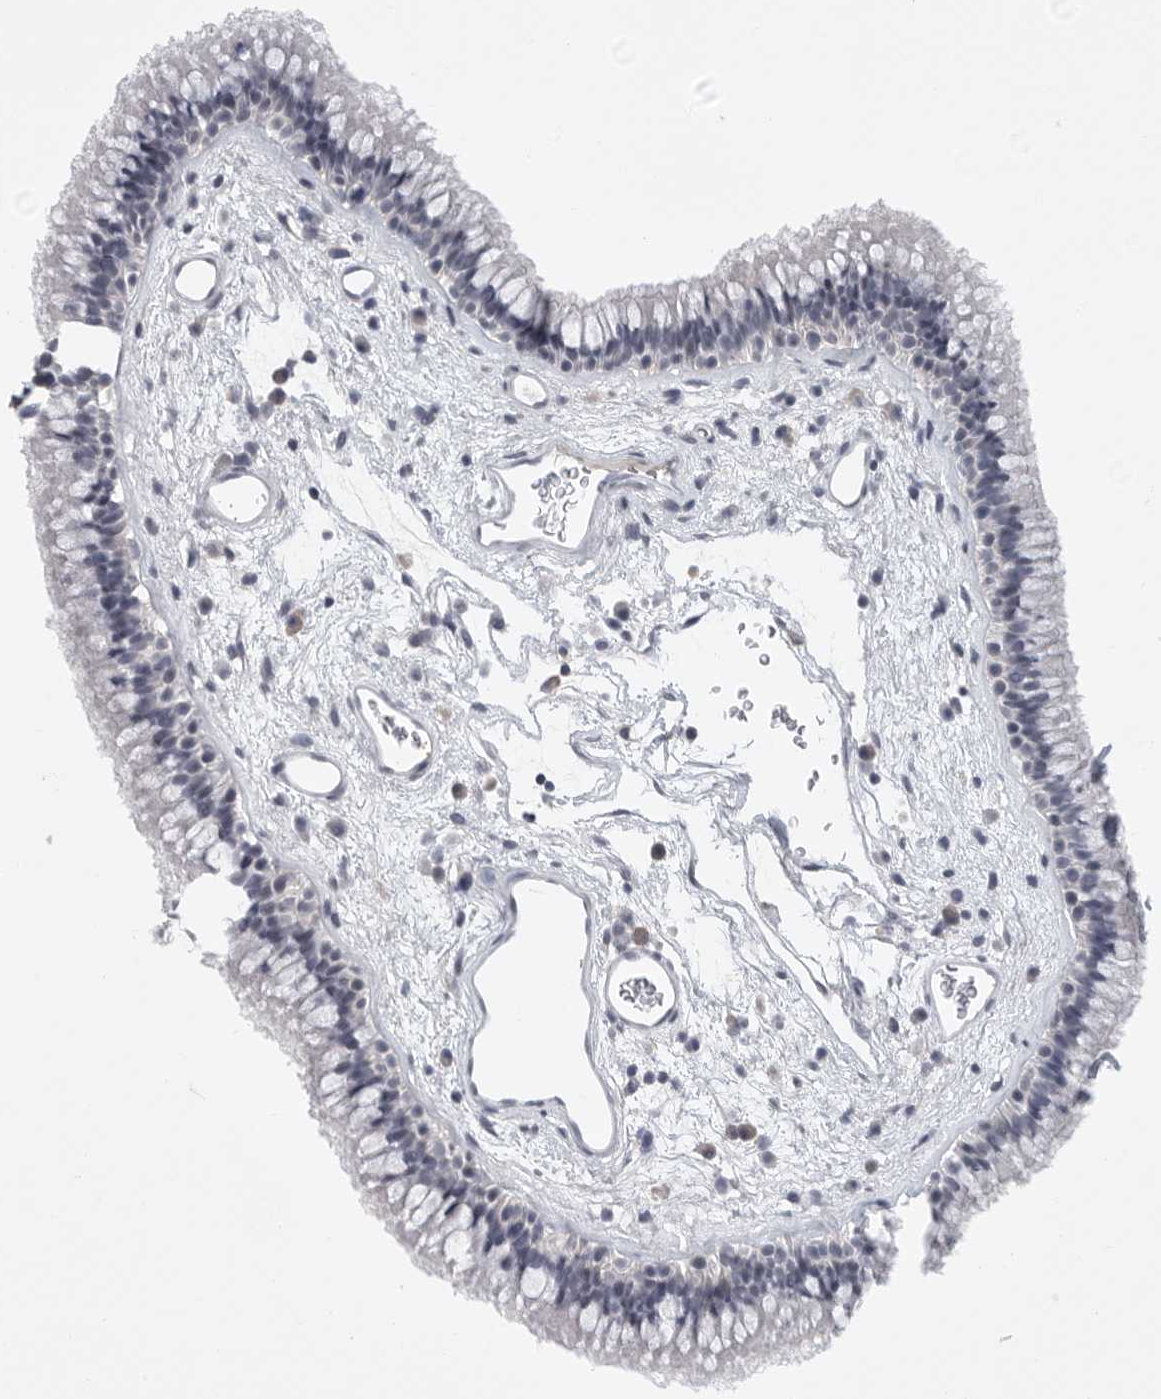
{"staining": {"intensity": "negative", "quantity": "none", "location": "none"}, "tissue": "nasopharynx", "cell_type": "Respiratory epithelial cells", "image_type": "normal", "snomed": [{"axis": "morphology", "description": "Normal tissue, NOS"}, {"axis": "morphology", "description": "Inflammation, NOS"}, {"axis": "topography", "description": "Nasopharynx"}], "caption": "Respiratory epithelial cells are negative for brown protein staining in unremarkable nasopharynx. (Brightfield microscopy of DAB immunohistochemistry (IHC) at high magnification).", "gene": "FBXO43", "patient": {"sex": "male", "age": 48}}